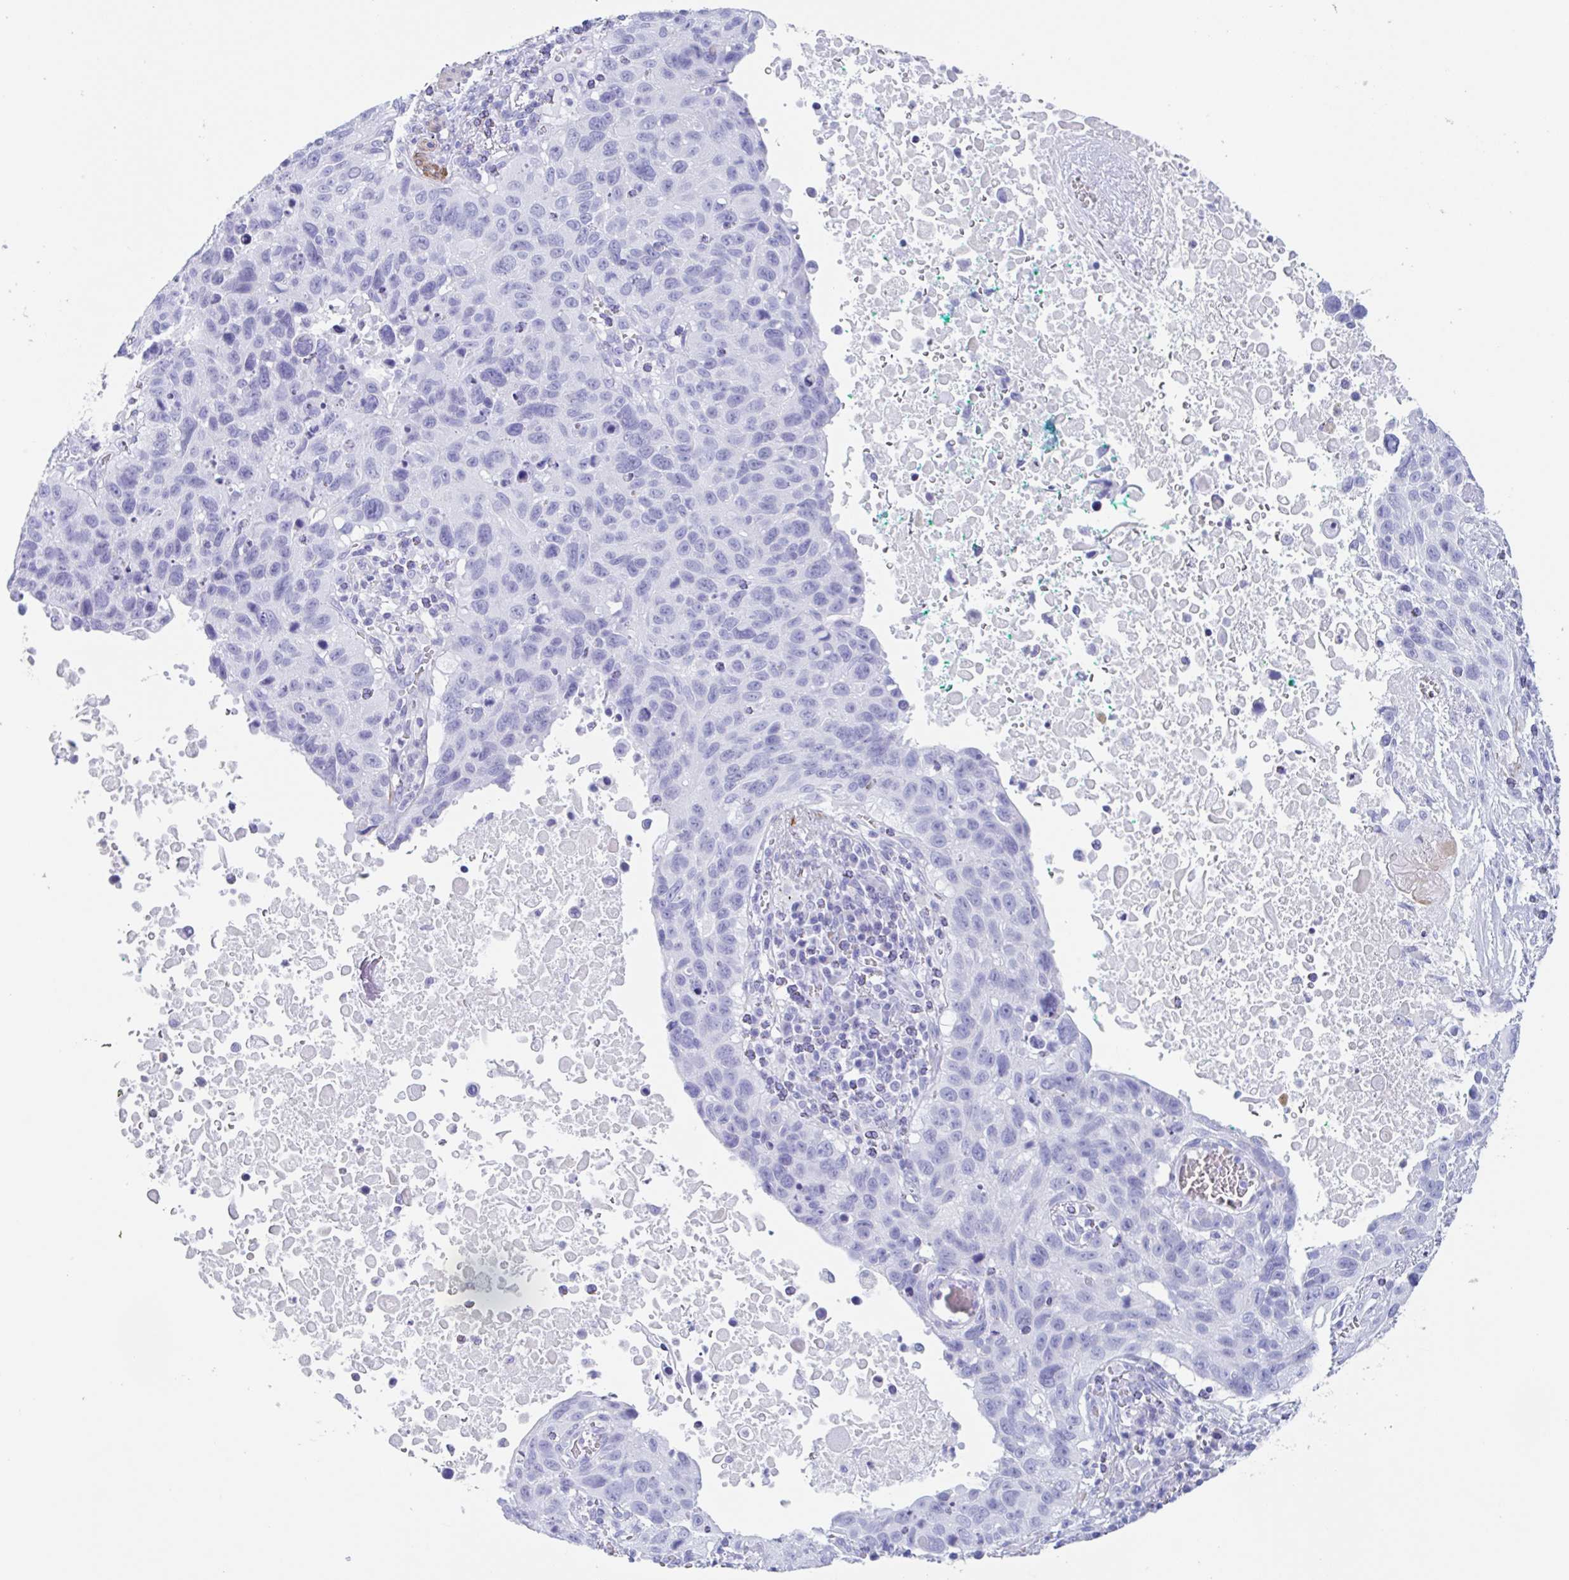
{"staining": {"intensity": "negative", "quantity": "none", "location": "none"}, "tissue": "lung cancer", "cell_type": "Tumor cells", "image_type": "cancer", "snomed": [{"axis": "morphology", "description": "Squamous cell carcinoma, NOS"}, {"axis": "topography", "description": "Lung"}], "caption": "Squamous cell carcinoma (lung) was stained to show a protein in brown. There is no significant expression in tumor cells. (DAB immunohistochemistry (IHC) with hematoxylin counter stain).", "gene": "TAS2R41", "patient": {"sex": "male", "age": 66}}